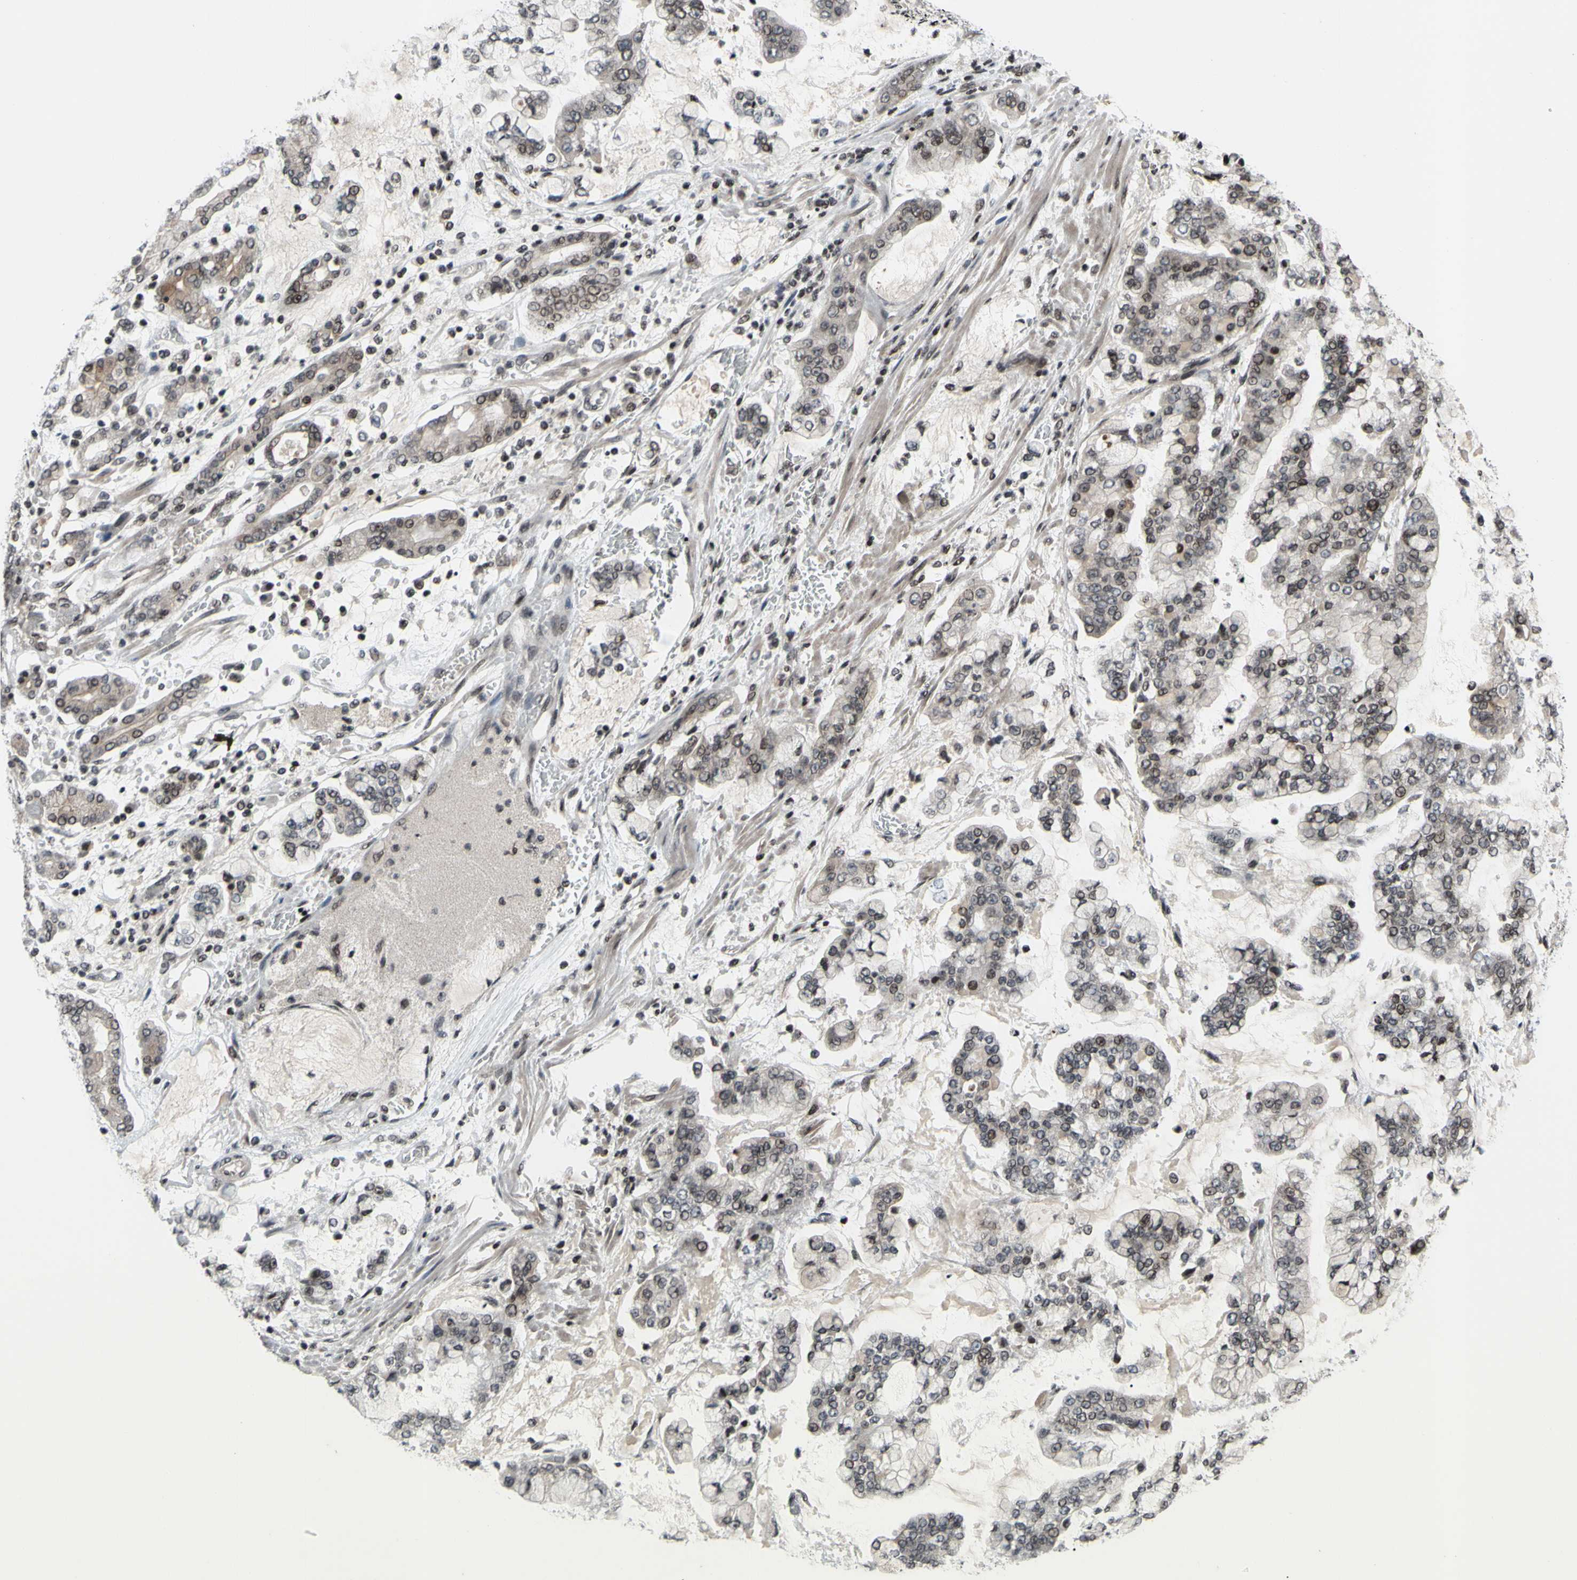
{"staining": {"intensity": "weak", "quantity": "25%-75%", "location": "cytoplasmic/membranous,nuclear"}, "tissue": "stomach cancer", "cell_type": "Tumor cells", "image_type": "cancer", "snomed": [{"axis": "morphology", "description": "Normal tissue, NOS"}, {"axis": "morphology", "description": "Adenocarcinoma, NOS"}, {"axis": "topography", "description": "Stomach, upper"}, {"axis": "topography", "description": "Stomach"}], "caption": "Protein analysis of adenocarcinoma (stomach) tissue displays weak cytoplasmic/membranous and nuclear expression in about 25%-75% of tumor cells. Nuclei are stained in blue.", "gene": "XPO1", "patient": {"sex": "male", "age": 76}}